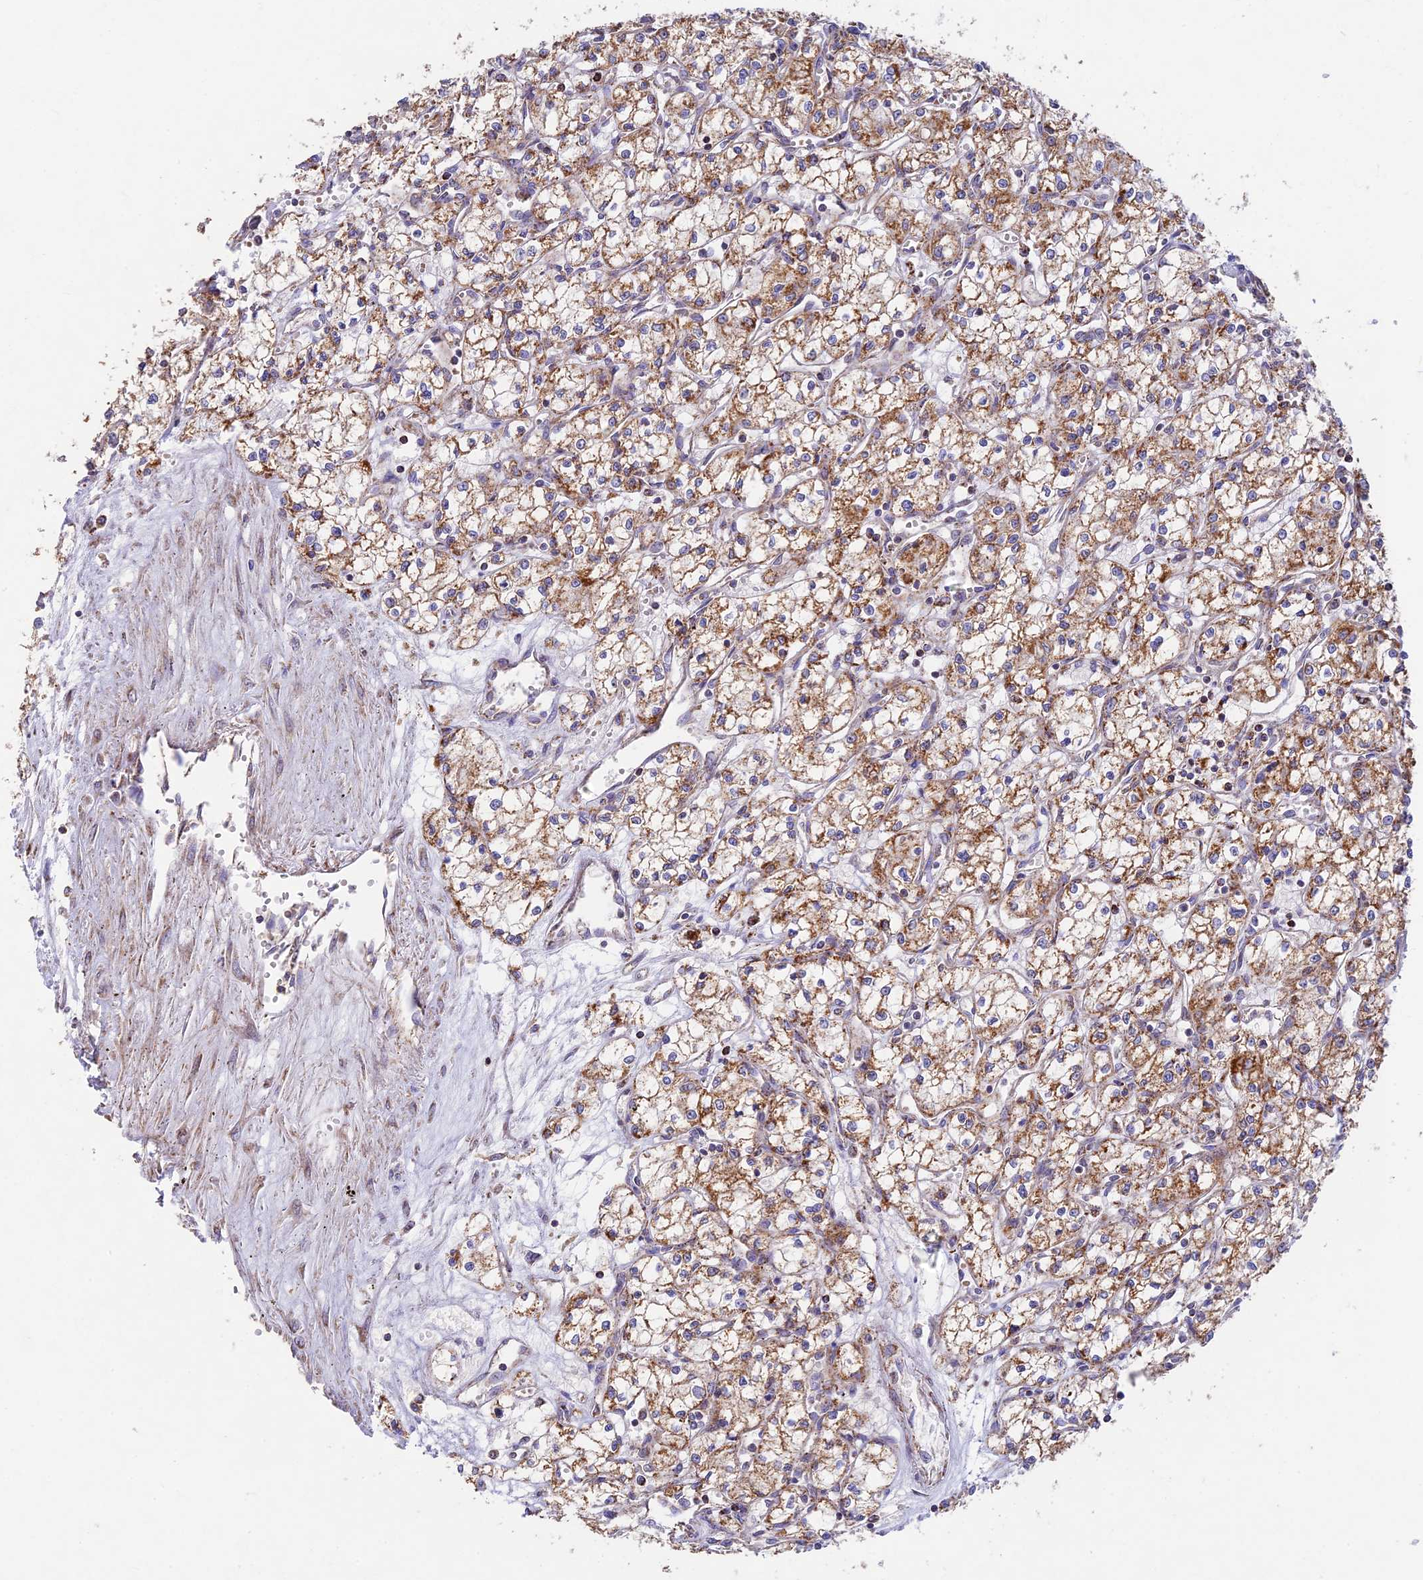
{"staining": {"intensity": "moderate", "quantity": ">75%", "location": "cytoplasmic/membranous"}, "tissue": "renal cancer", "cell_type": "Tumor cells", "image_type": "cancer", "snomed": [{"axis": "morphology", "description": "Adenocarcinoma, NOS"}, {"axis": "topography", "description": "Kidney"}], "caption": "This photomicrograph shows immunohistochemistry (IHC) staining of renal adenocarcinoma, with medium moderate cytoplasmic/membranous expression in approximately >75% of tumor cells.", "gene": "KHDC3L", "patient": {"sex": "male", "age": 59}}